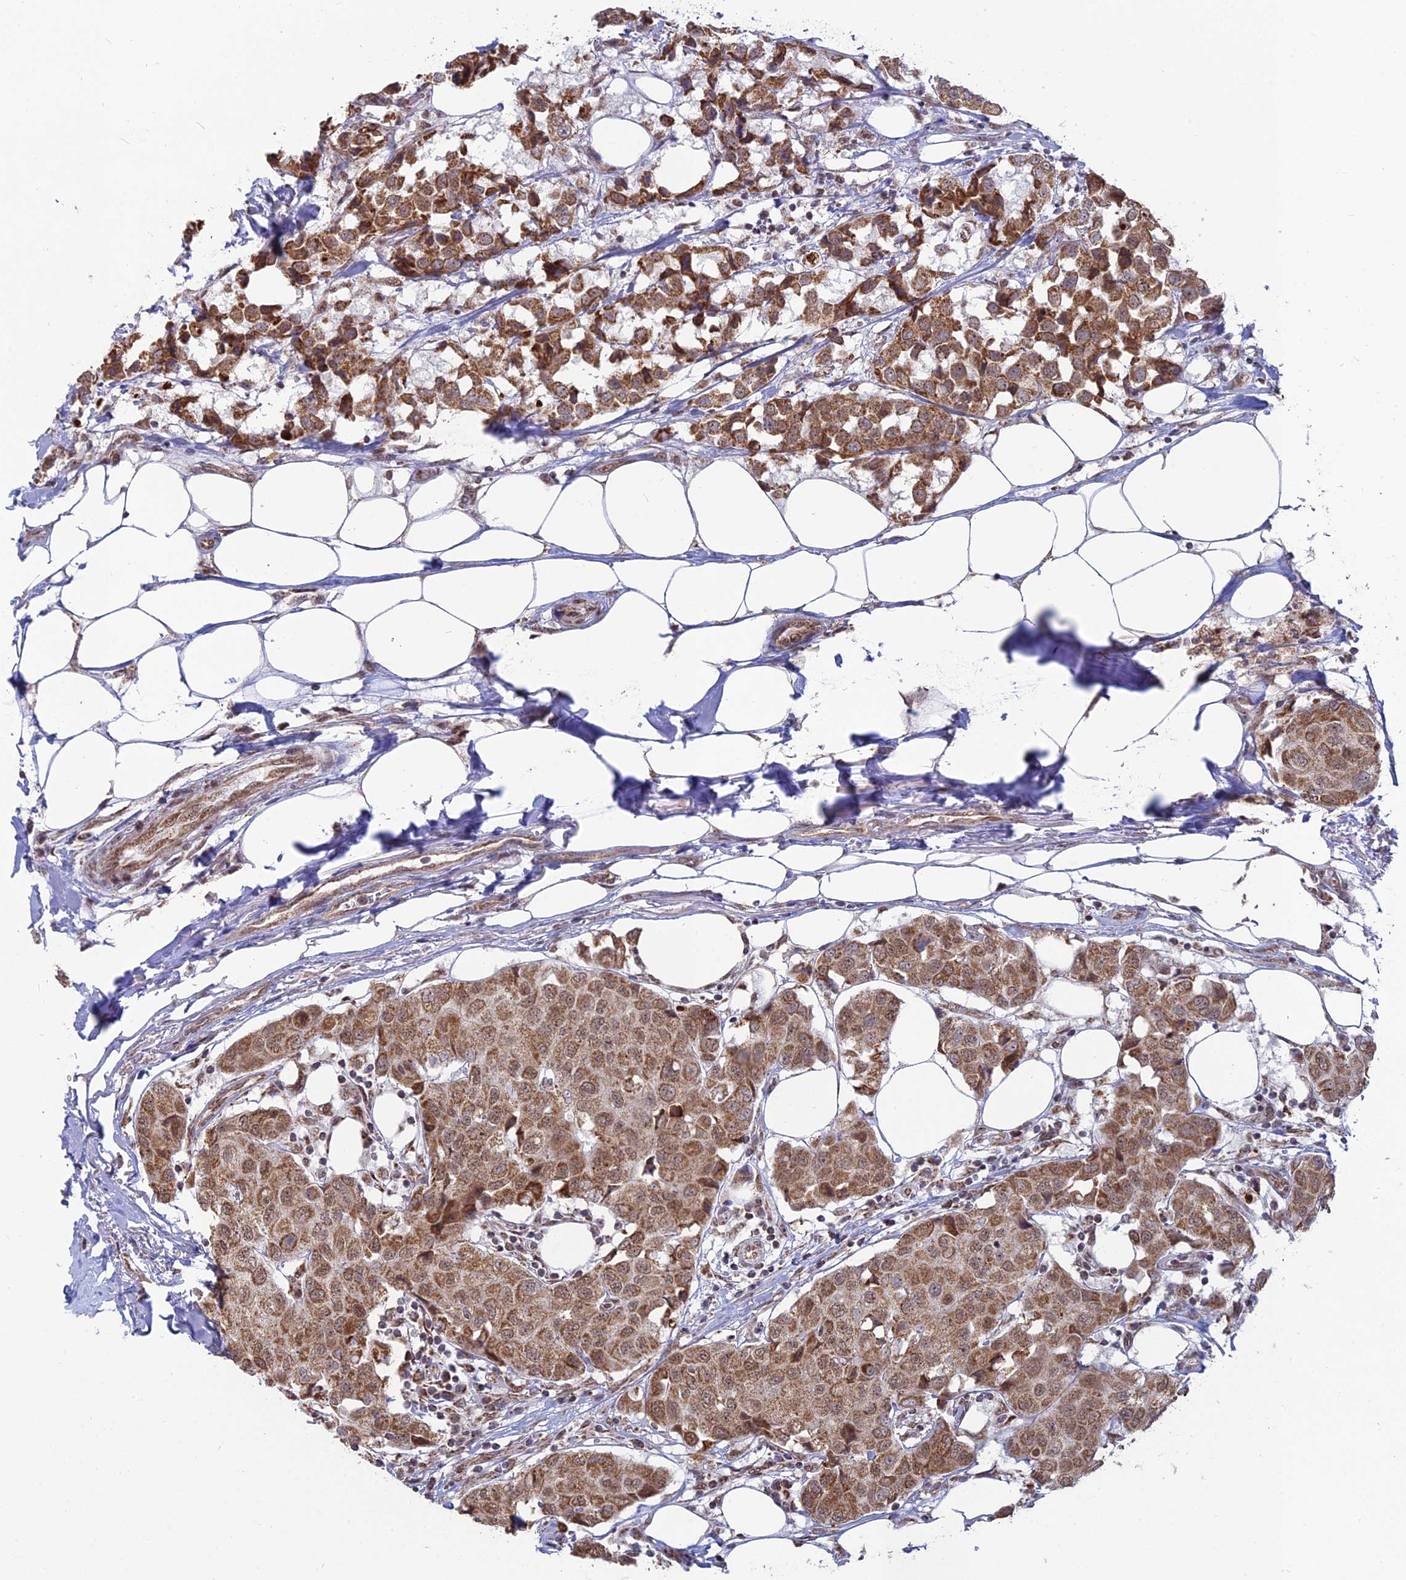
{"staining": {"intensity": "moderate", "quantity": ">75%", "location": "cytoplasmic/membranous,nuclear"}, "tissue": "breast cancer", "cell_type": "Tumor cells", "image_type": "cancer", "snomed": [{"axis": "morphology", "description": "Duct carcinoma"}, {"axis": "topography", "description": "Breast"}], "caption": "Immunohistochemistry of breast cancer demonstrates medium levels of moderate cytoplasmic/membranous and nuclear staining in about >75% of tumor cells. (brown staining indicates protein expression, while blue staining denotes nuclei).", "gene": "ARHGAP40", "patient": {"sex": "female", "age": 80}}